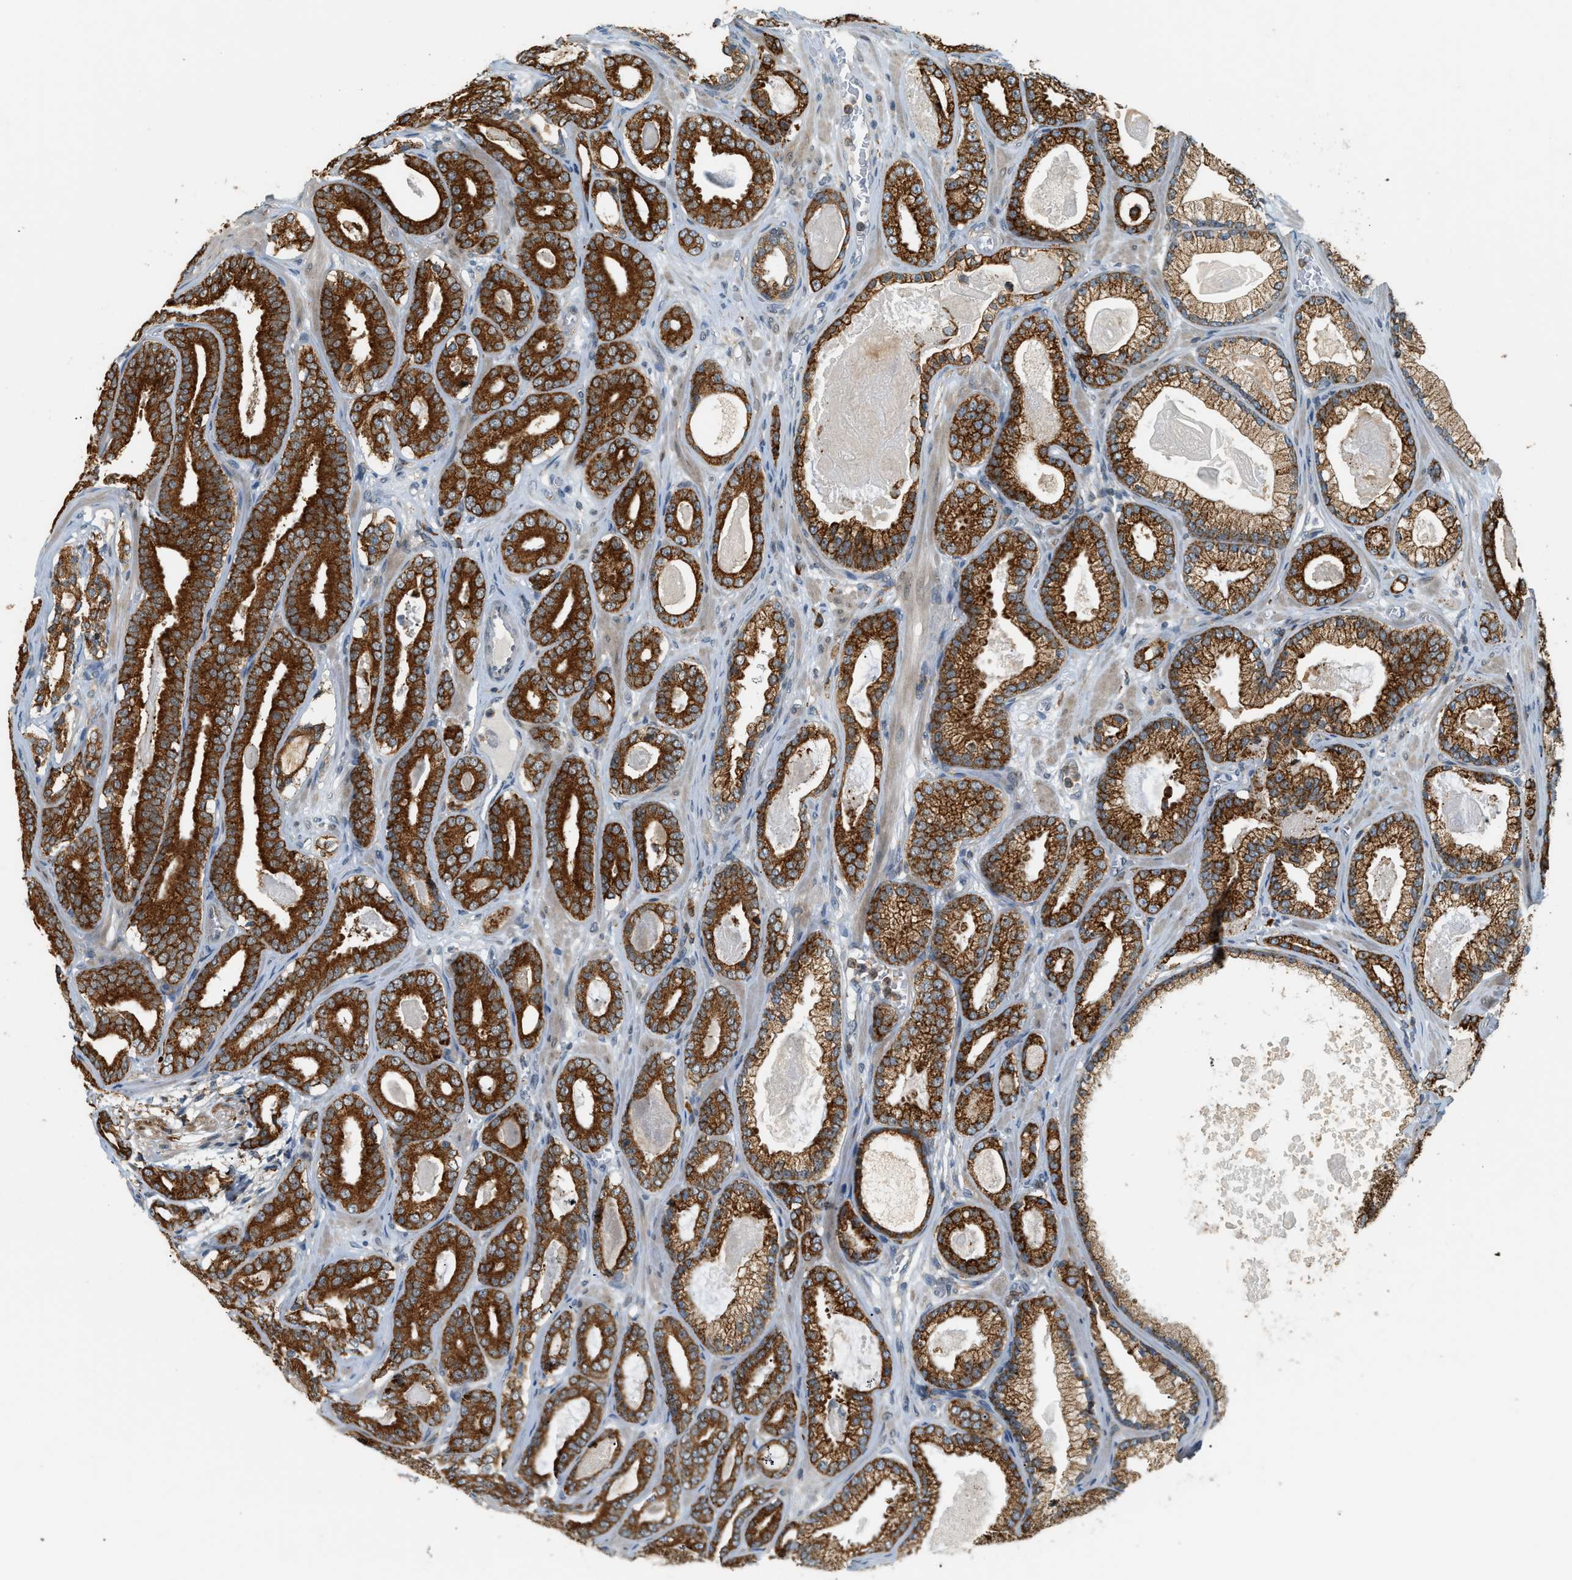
{"staining": {"intensity": "strong", "quantity": ">75%", "location": "cytoplasmic/membranous"}, "tissue": "prostate cancer", "cell_type": "Tumor cells", "image_type": "cancer", "snomed": [{"axis": "morphology", "description": "Adenocarcinoma, High grade"}, {"axis": "topography", "description": "Prostate"}], "caption": "Immunohistochemistry (IHC) histopathology image of prostate cancer stained for a protein (brown), which displays high levels of strong cytoplasmic/membranous staining in approximately >75% of tumor cells.", "gene": "SEMA4D", "patient": {"sex": "male", "age": 60}}